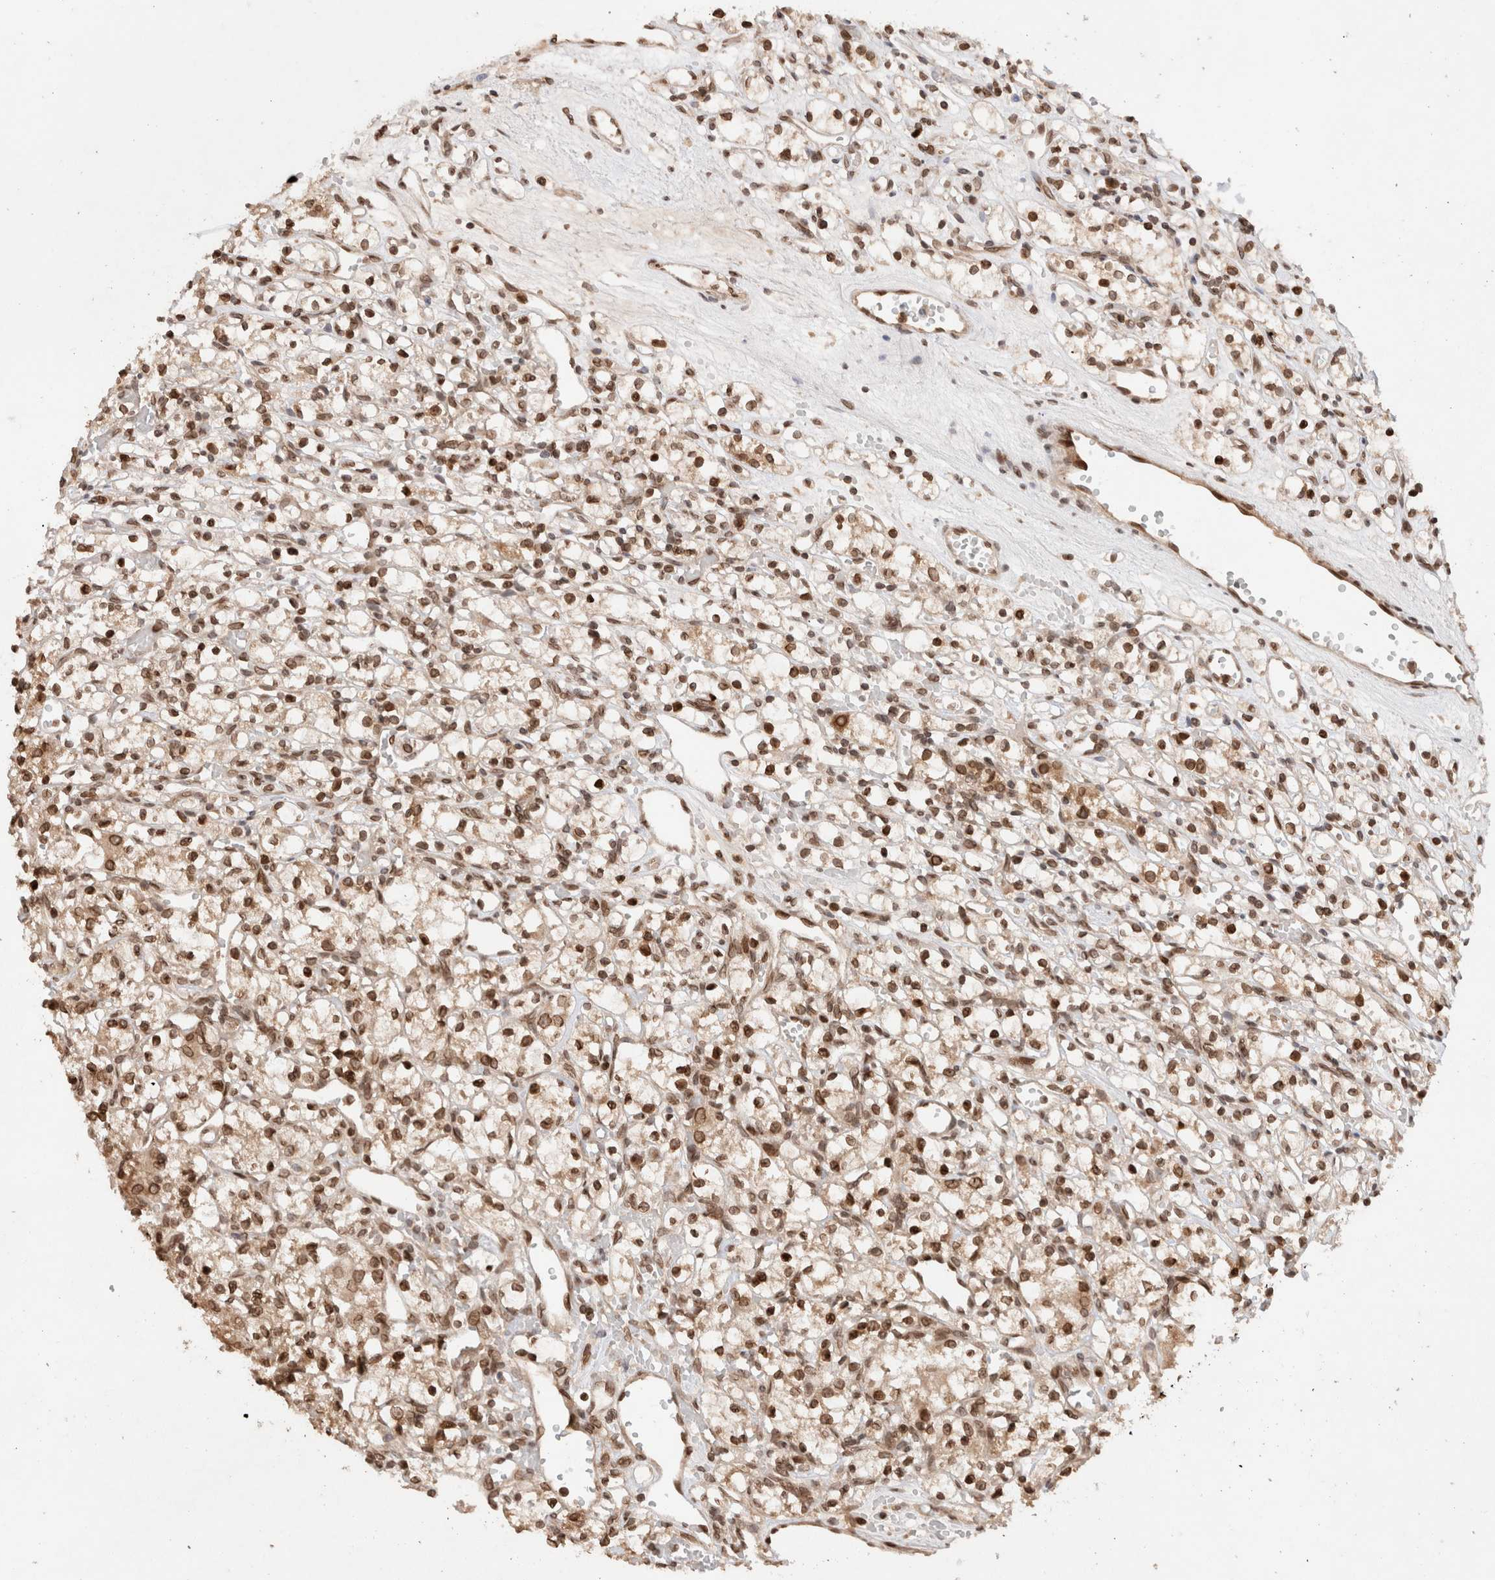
{"staining": {"intensity": "moderate", "quantity": ">75%", "location": "cytoplasmic/membranous,nuclear"}, "tissue": "renal cancer", "cell_type": "Tumor cells", "image_type": "cancer", "snomed": [{"axis": "morphology", "description": "Adenocarcinoma, NOS"}, {"axis": "topography", "description": "Kidney"}], "caption": "Renal cancer (adenocarcinoma) stained for a protein demonstrates moderate cytoplasmic/membranous and nuclear positivity in tumor cells.", "gene": "TPR", "patient": {"sex": "female", "age": 59}}